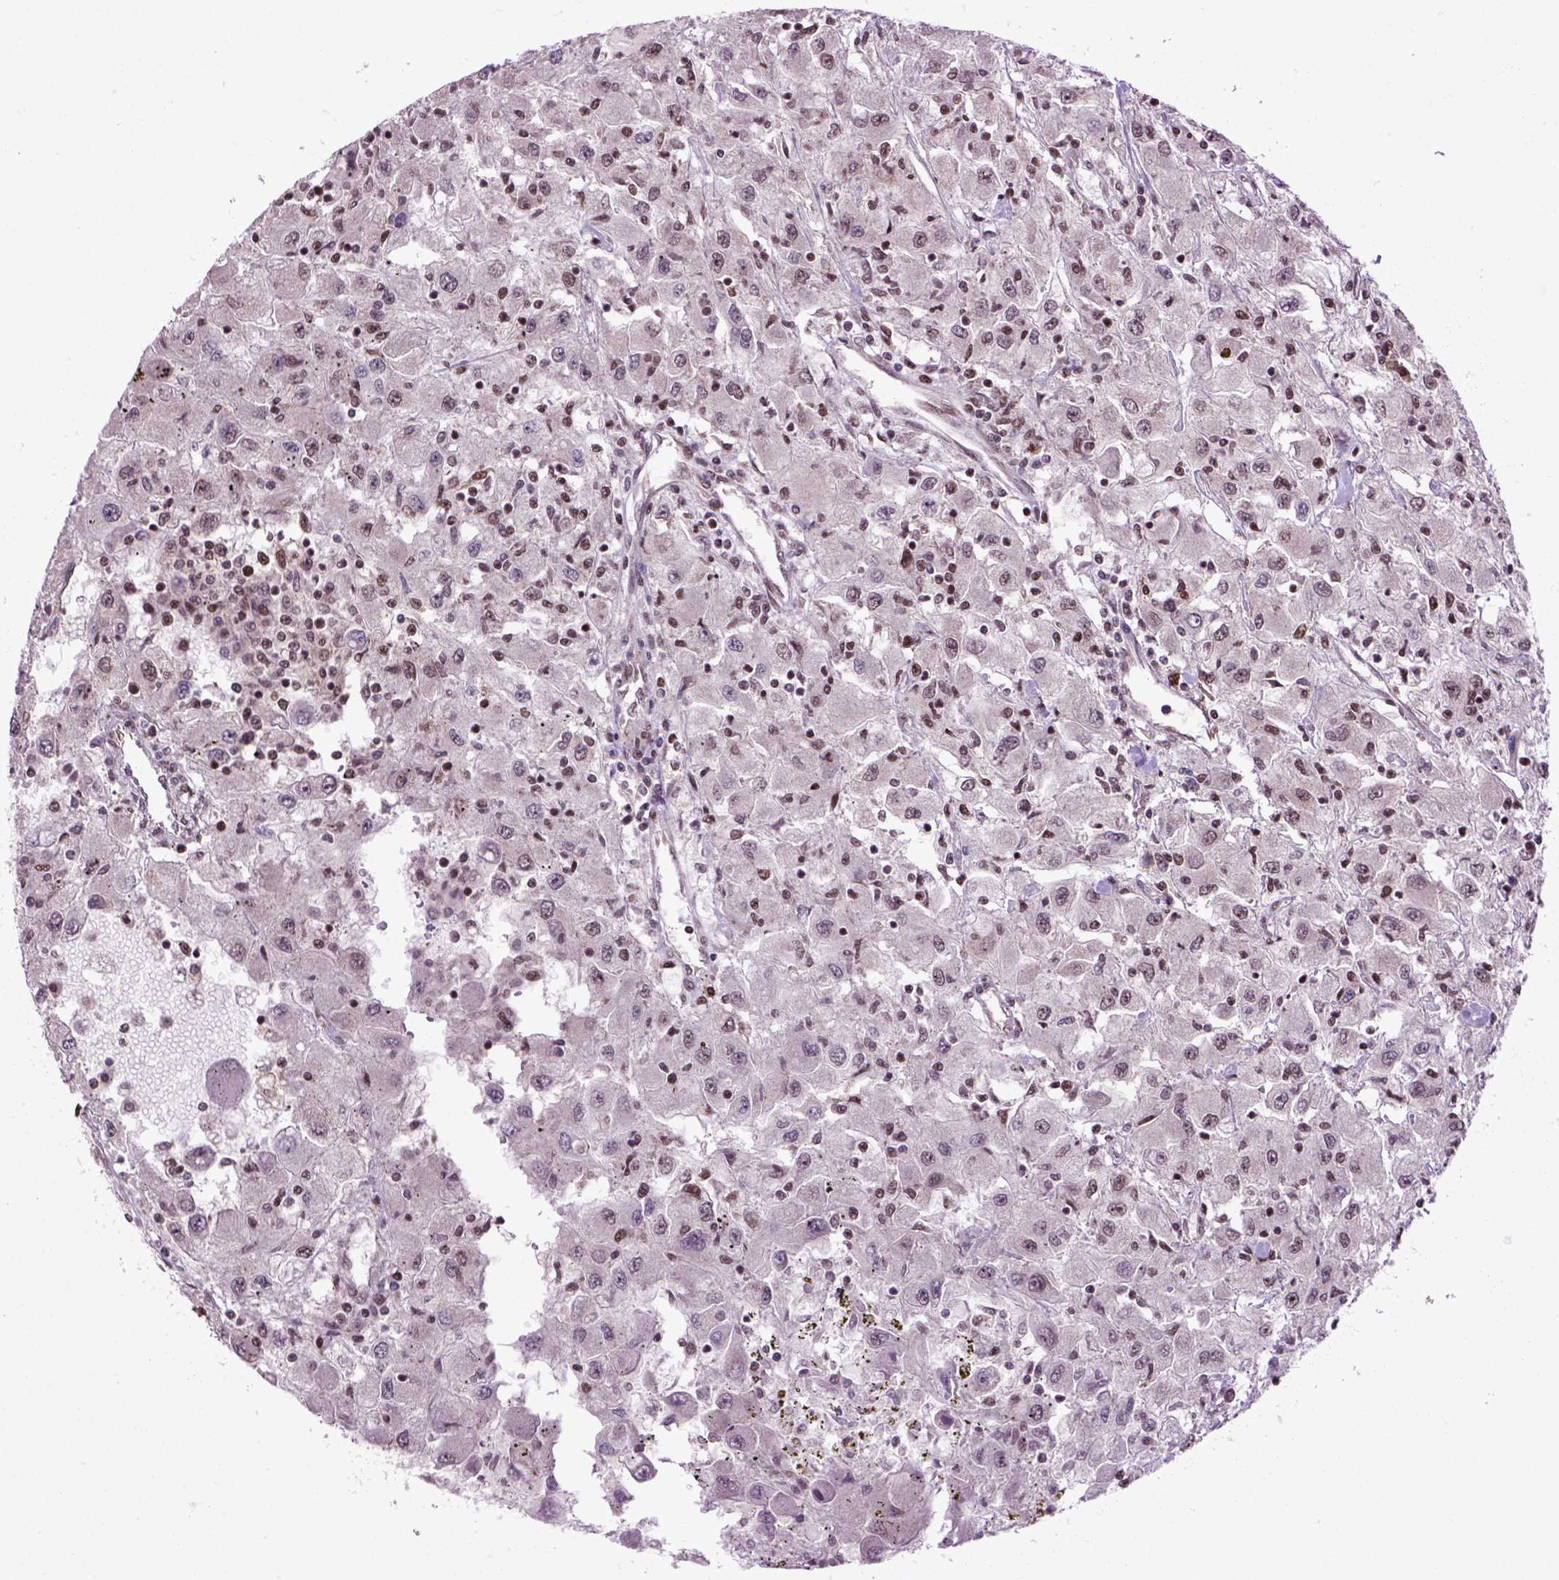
{"staining": {"intensity": "moderate", "quantity": "<25%", "location": "nuclear"}, "tissue": "renal cancer", "cell_type": "Tumor cells", "image_type": "cancer", "snomed": [{"axis": "morphology", "description": "Adenocarcinoma, NOS"}, {"axis": "topography", "description": "Kidney"}], "caption": "IHC histopathology image of neoplastic tissue: renal cancer (adenocarcinoma) stained using immunohistochemistry exhibits low levels of moderate protein expression localized specifically in the nuclear of tumor cells, appearing as a nuclear brown color.", "gene": "CELF1", "patient": {"sex": "female", "age": 67}}